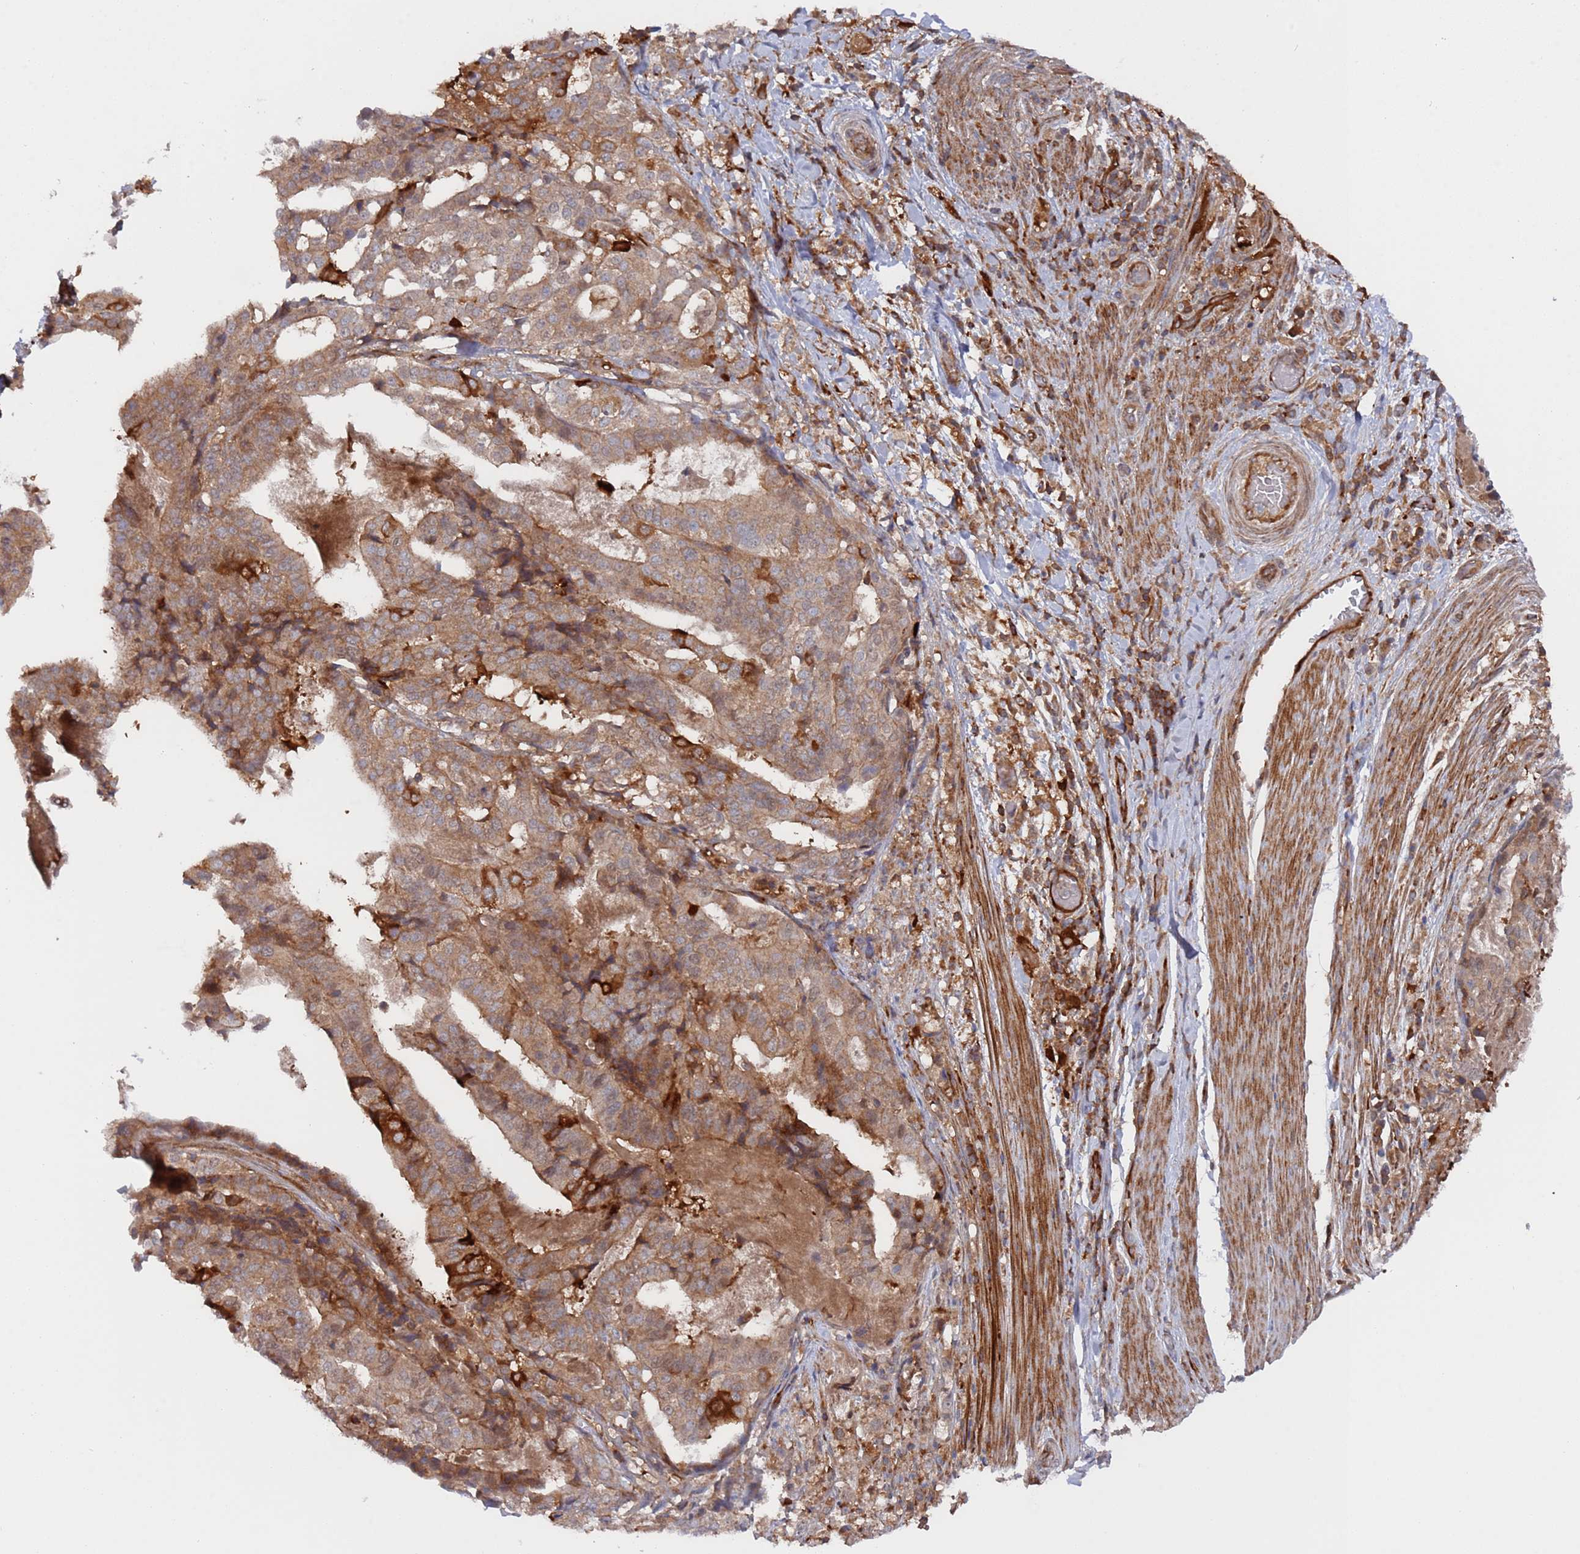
{"staining": {"intensity": "moderate", "quantity": ">75%", "location": "cytoplasmic/membranous"}, "tissue": "stomach cancer", "cell_type": "Tumor cells", "image_type": "cancer", "snomed": [{"axis": "morphology", "description": "Adenocarcinoma, NOS"}, {"axis": "topography", "description": "Stomach"}], "caption": "Moderate cytoplasmic/membranous positivity for a protein is present in approximately >75% of tumor cells of stomach cancer using immunohistochemistry (IHC).", "gene": "DDX60", "patient": {"sex": "male", "age": 48}}